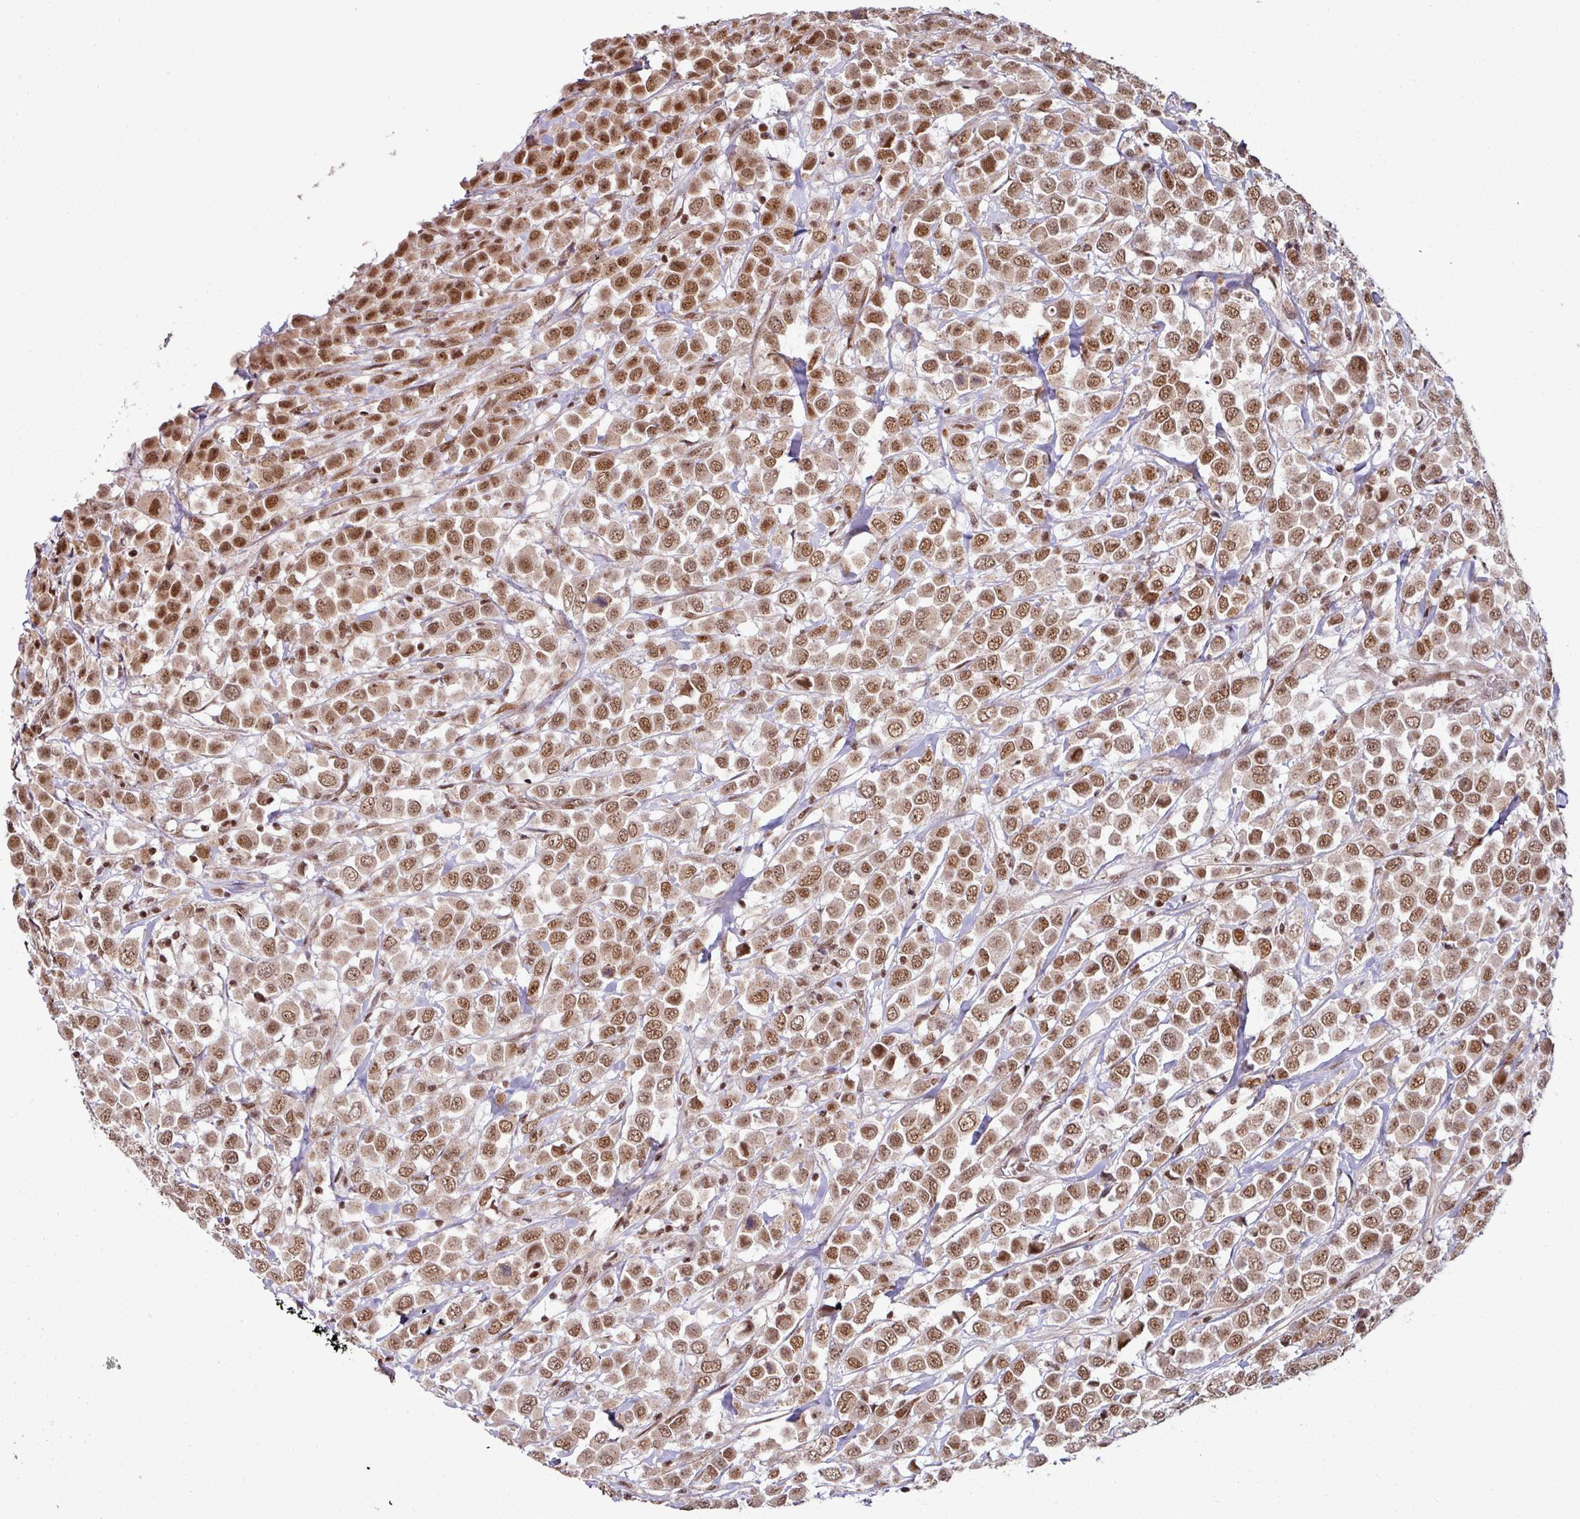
{"staining": {"intensity": "moderate", "quantity": ">75%", "location": "nuclear"}, "tissue": "breast cancer", "cell_type": "Tumor cells", "image_type": "cancer", "snomed": [{"axis": "morphology", "description": "Duct carcinoma"}, {"axis": "topography", "description": "Breast"}], "caption": "Protein staining of breast cancer (intraductal carcinoma) tissue shows moderate nuclear positivity in approximately >75% of tumor cells.", "gene": "PHF23", "patient": {"sex": "female", "age": 61}}